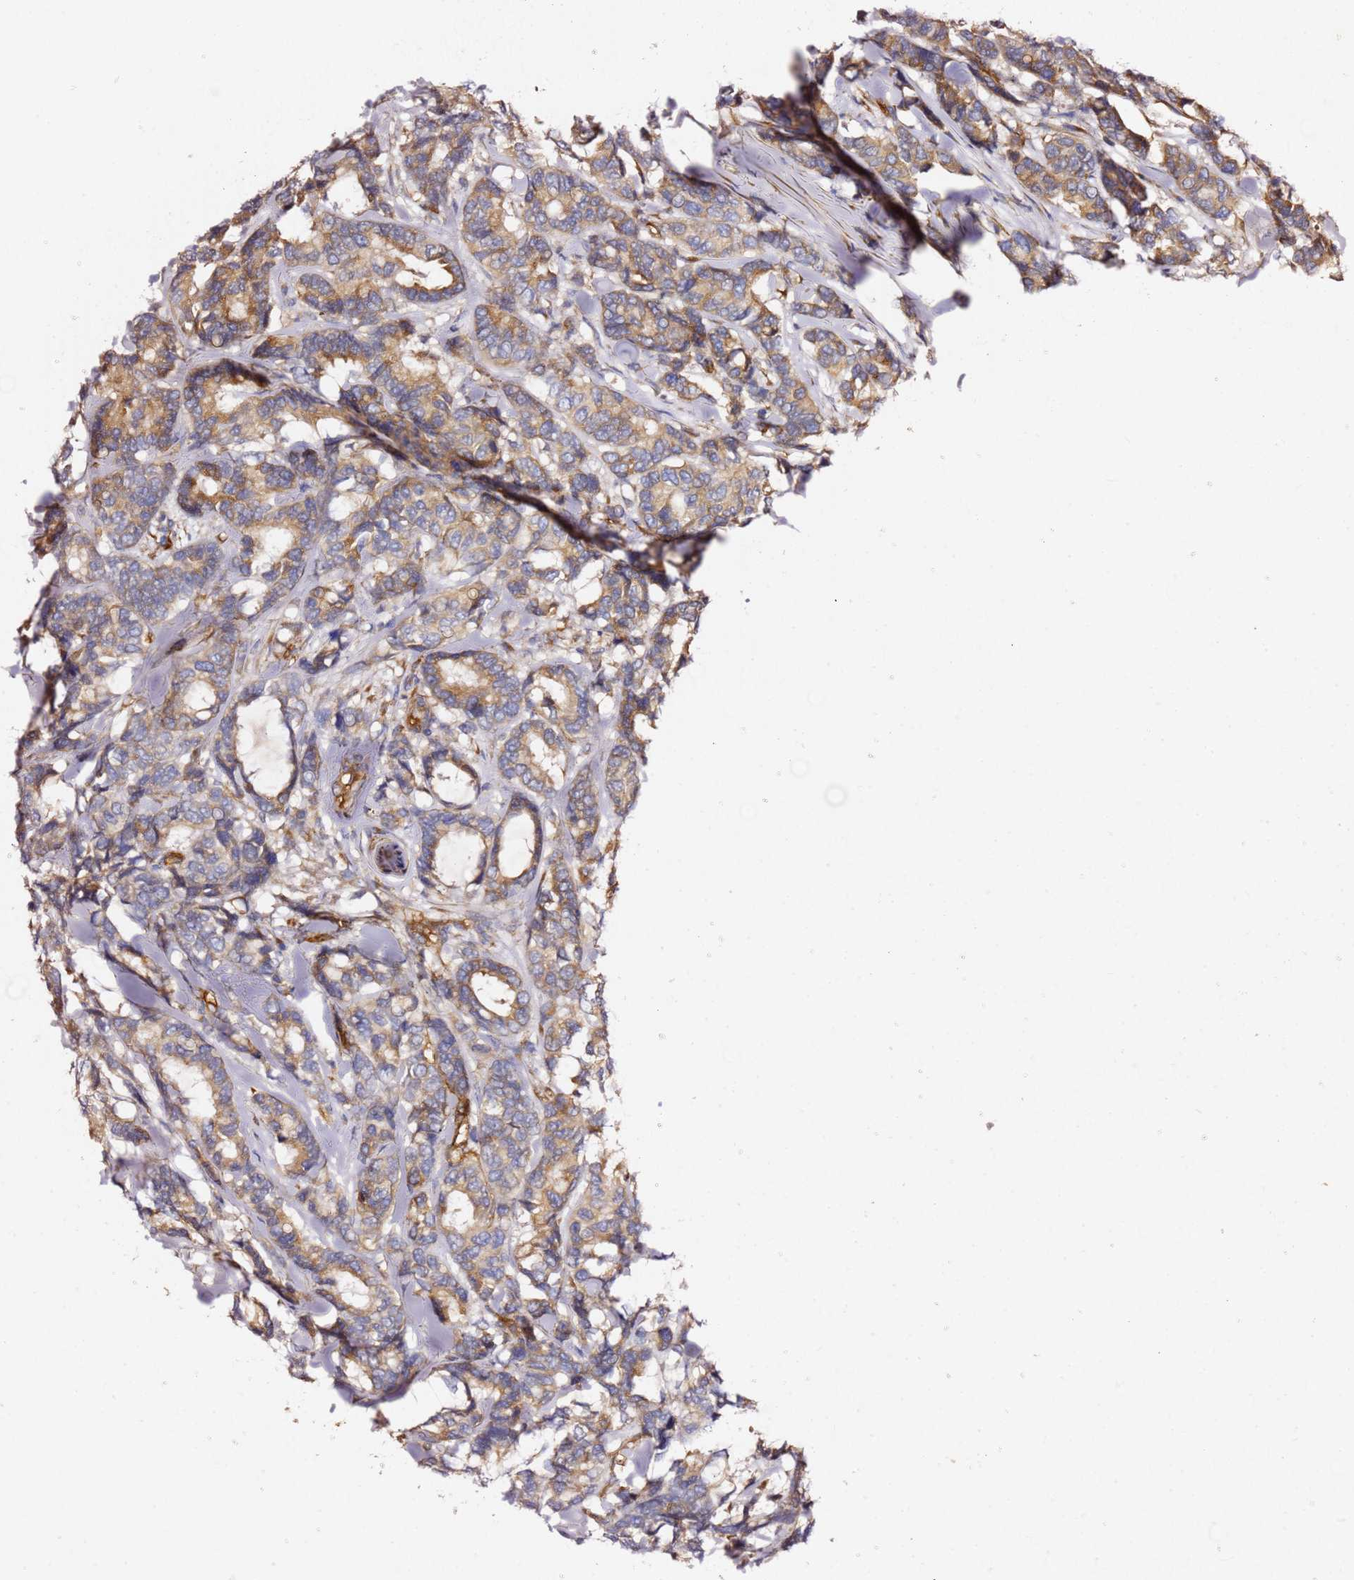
{"staining": {"intensity": "moderate", "quantity": ">75%", "location": "cytoplasmic/membranous"}, "tissue": "breast cancer", "cell_type": "Tumor cells", "image_type": "cancer", "snomed": [{"axis": "morphology", "description": "Duct carcinoma"}, {"axis": "topography", "description": "Breast"}], "caption": "Protein staining demonstrates moderate cytoplasmic/membranous positivity in approximately >75% of tumor cells in breast cancer (intraductal carcinoma).", "gene": "KIF7", "patient": {"sex": "female", "age": 87}}